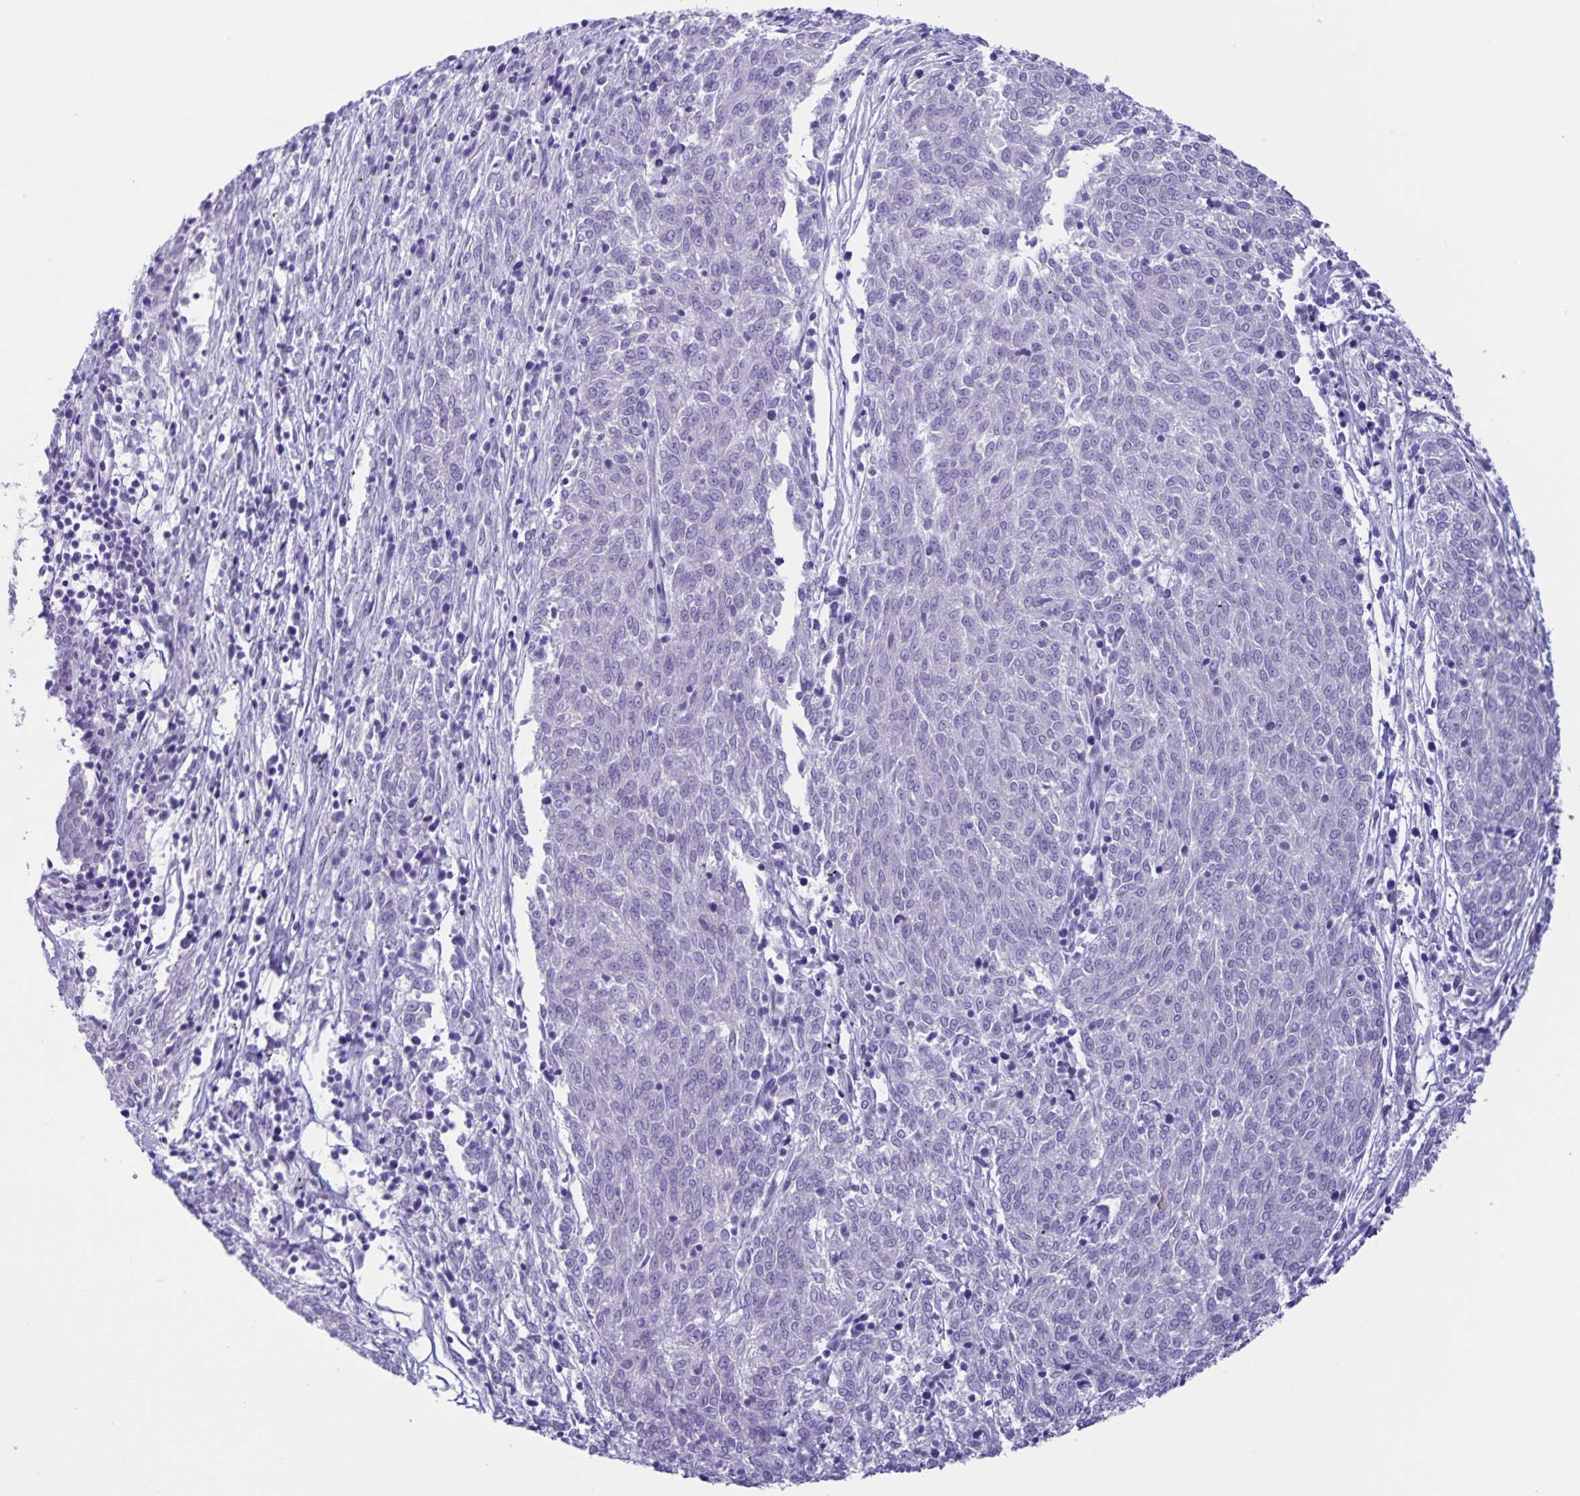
{"staining": {"intensity": "negative", "quantity": "none", "location": "none"}, "tissue": "melanoma", "cell_type": "Tumor cells", "image_type": "cancer", "snomed": [{"axis": "morphology", "description": "Malignant melanoma, NOS"}, {"axis": "topography", "description": "Skin"}], "caption": "Immunohistochemical staining of malignant melanoma exhibits no significant staining in tumor cells. The staining is performed using DAB (3,3'-diaminobenzidine) brown chromogen with nuclei counter-stained in using hematoxylin.", "gene": "CAPSL", "patient": {"sex": "female", "age": 72}}